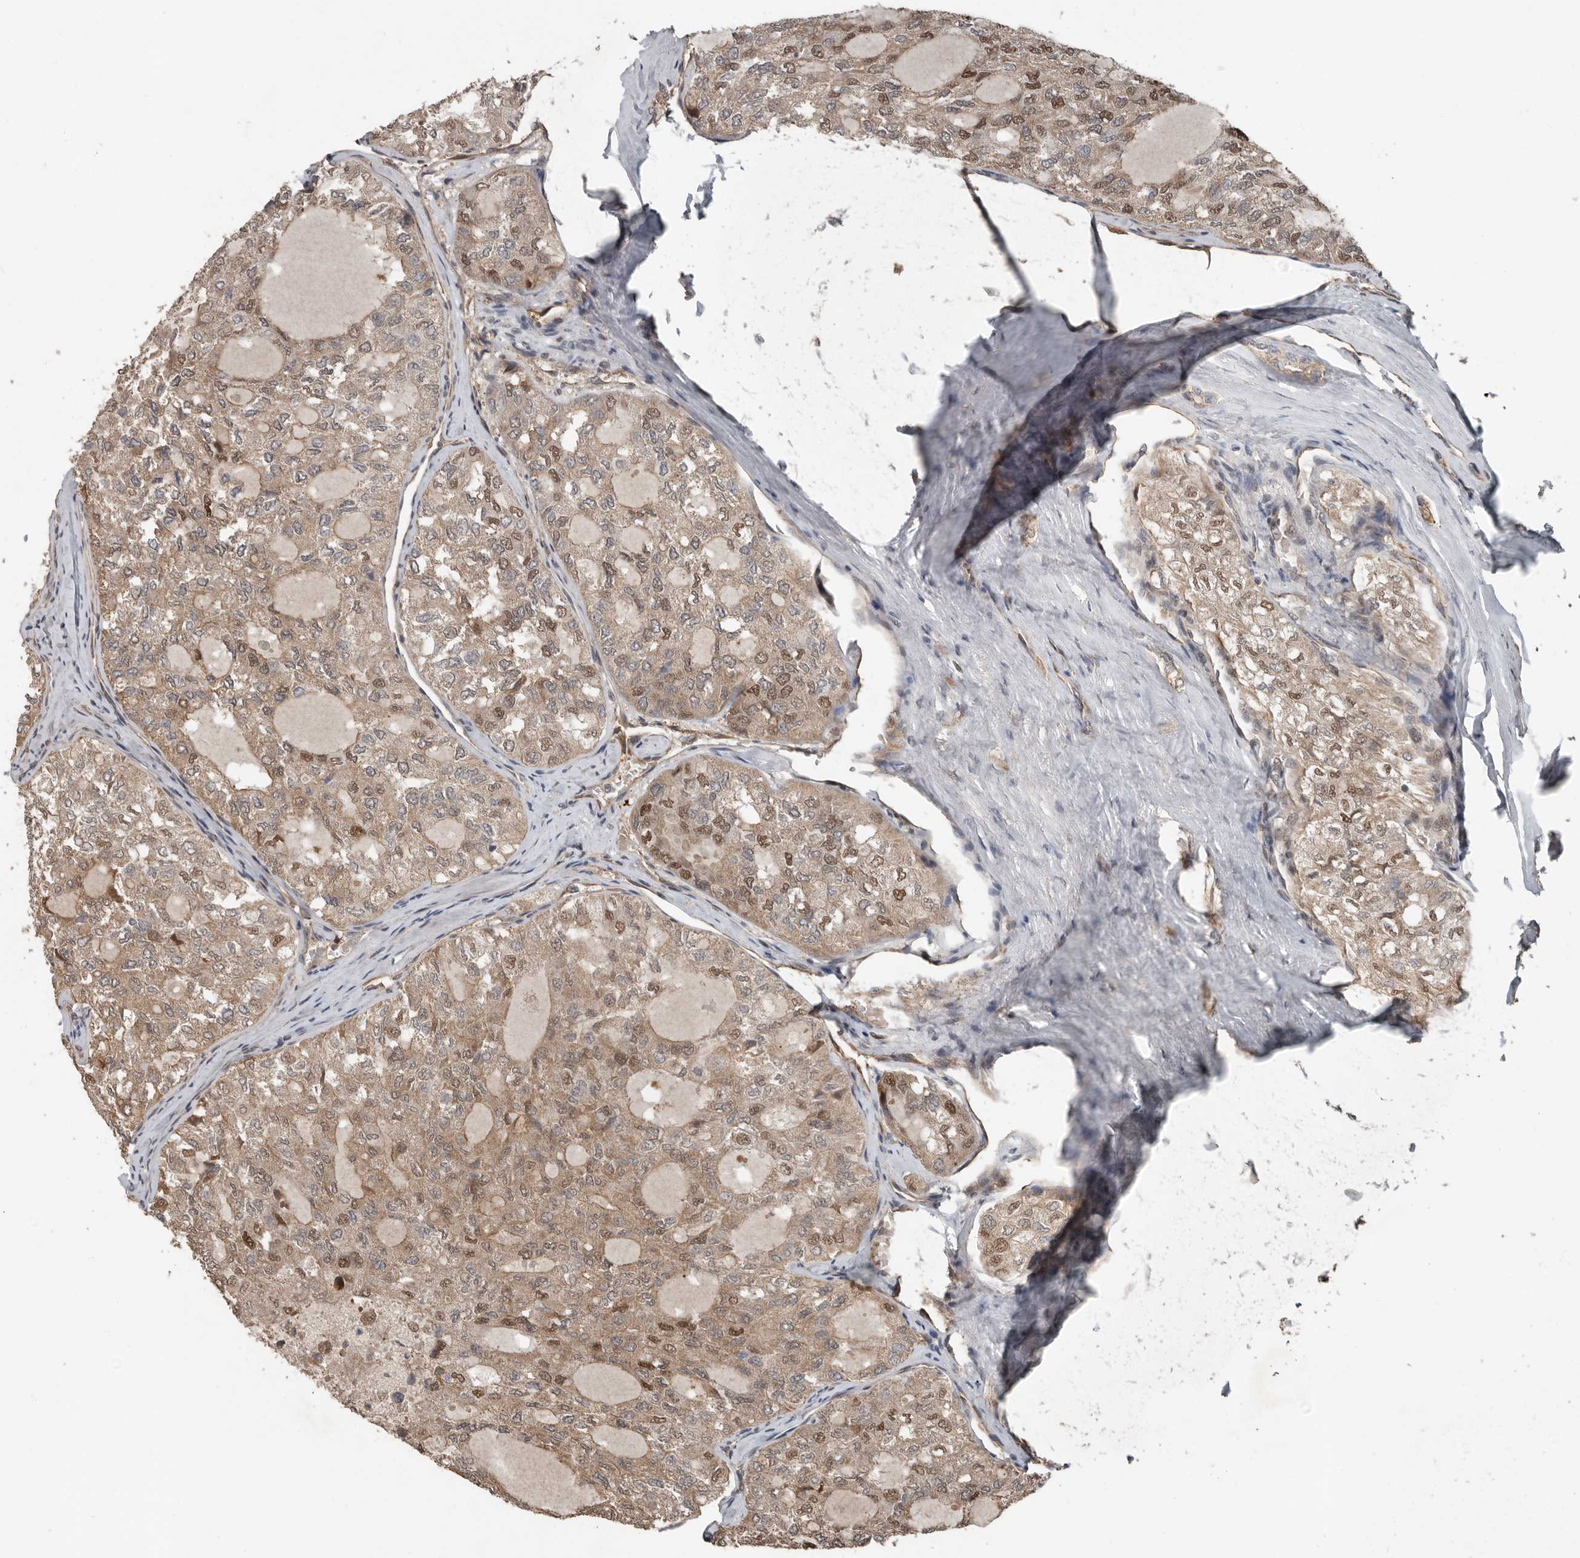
{"staining": {"intensity": "moderate", "quantity": ">75%", "location": "cytoplasmic/membranous,nuclear"}, "tissue": "thyroid cancer", "cell_type": "Tumor cells", "image_type": "cancer", "snomed": [{"axis": "morphology", "description": "Follicular adenoma carcinoma, NOS"}, {"axis": "topography", "description": "Thyroid gland"}], "caption": "A medium amount of moderate cytoplasmic/membranous and nuclear positivity is seen in approximately >75% of tumor cells in thyroid cancer (follicular adenoma carcinoma) tissue.", "gene": "YOD1", "patient": {"sex": "male", "age": 75}}